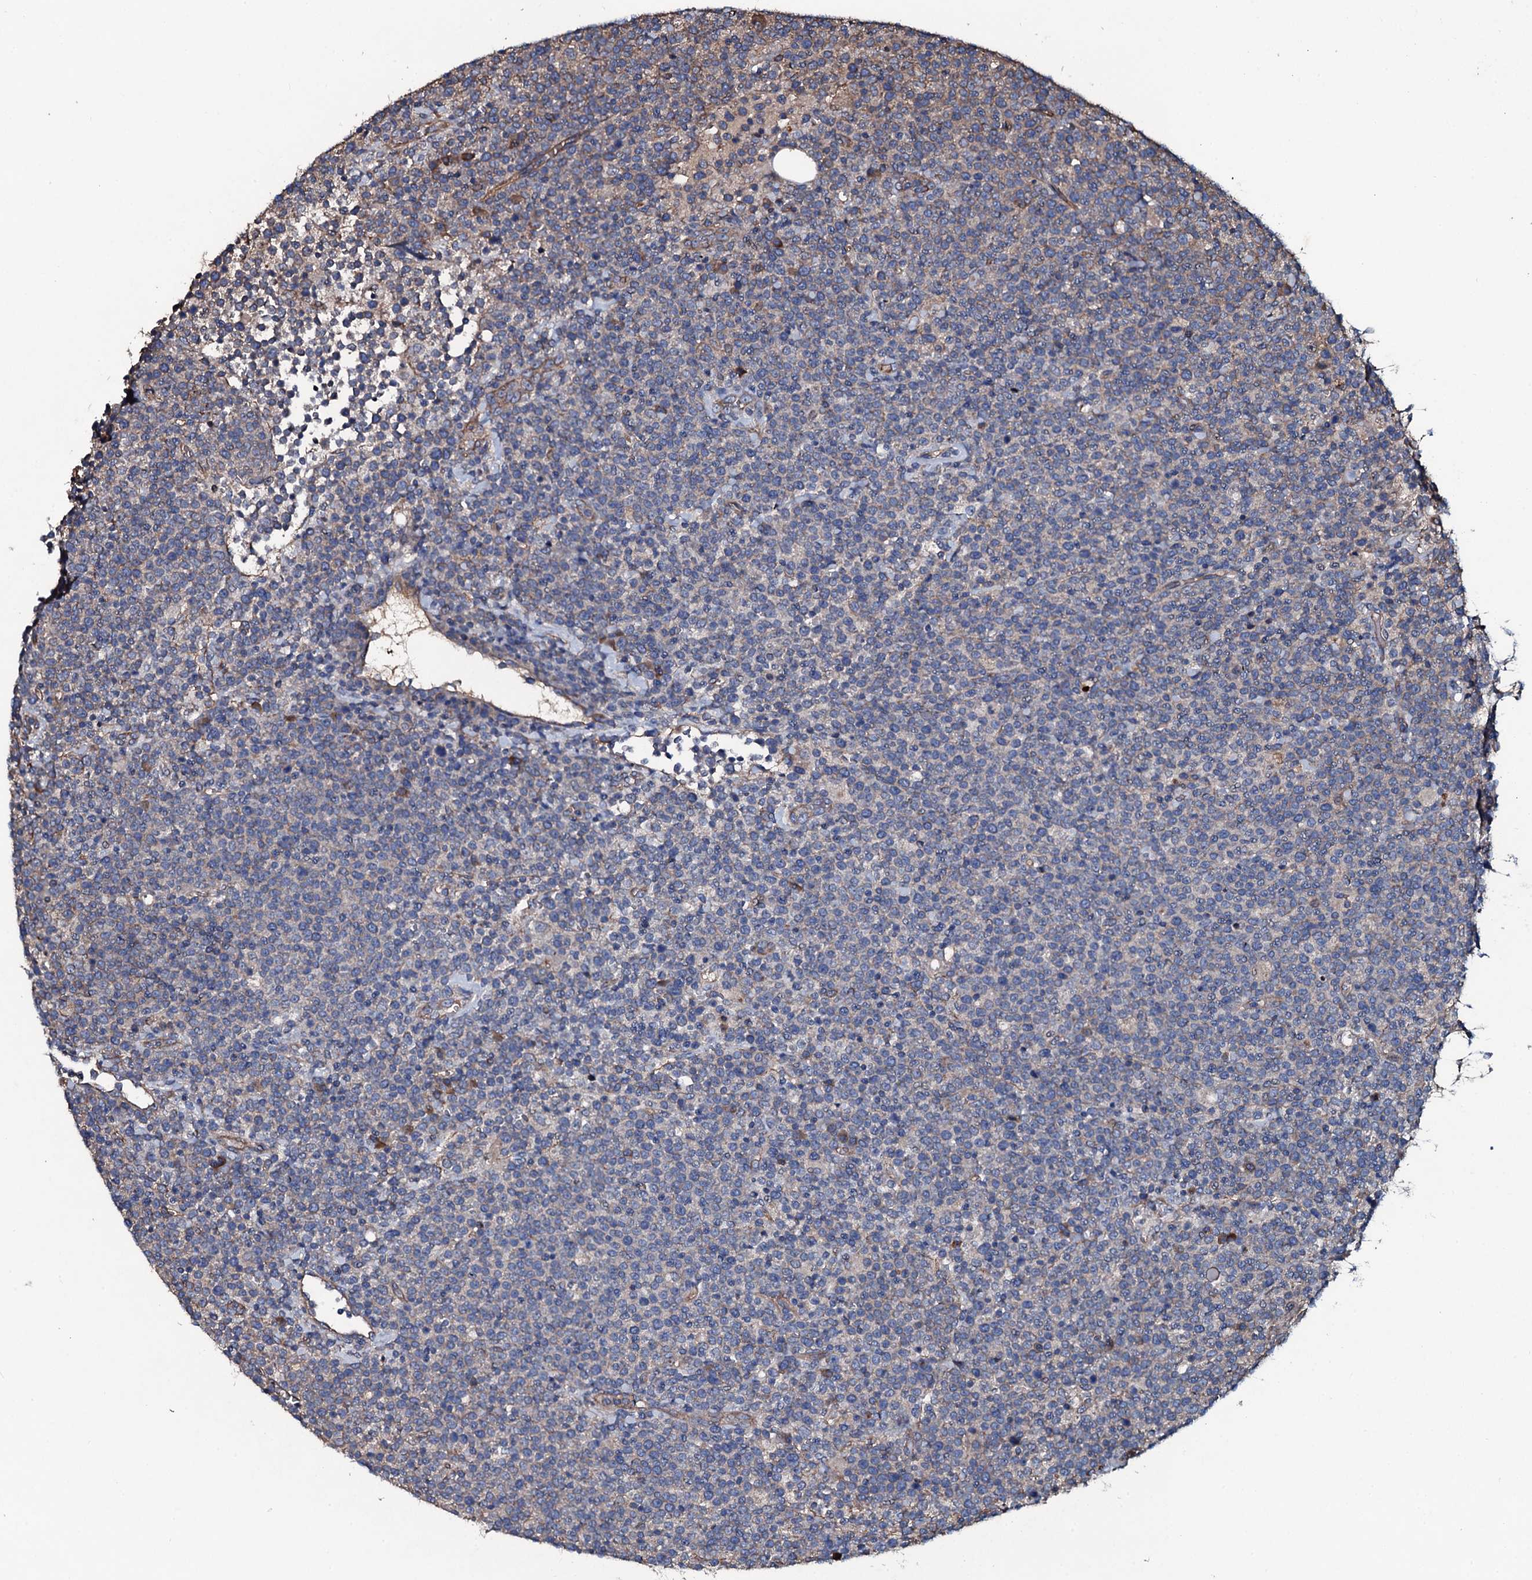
{"staining": {"intensity": "negative", "quantity": "none", "location": "none"}, "tissue": "lymphoma", "cell_type": "Tumor cells", "image_type": "cancer", "snomed": [{"axis": "morphology", "description": "Malignant lymphoma, non-Hodgkin's type, High grade"}, {"axis": "topography", "description": "Lymph node"}], "caption": "The IHC histopathology image has no significant staining in tumor cells of high-grade malignant lymphoma, non-Hodgkin's type tissue.", "gene": "DMAC2", "patient": {"sex": "male", "age": 61}}